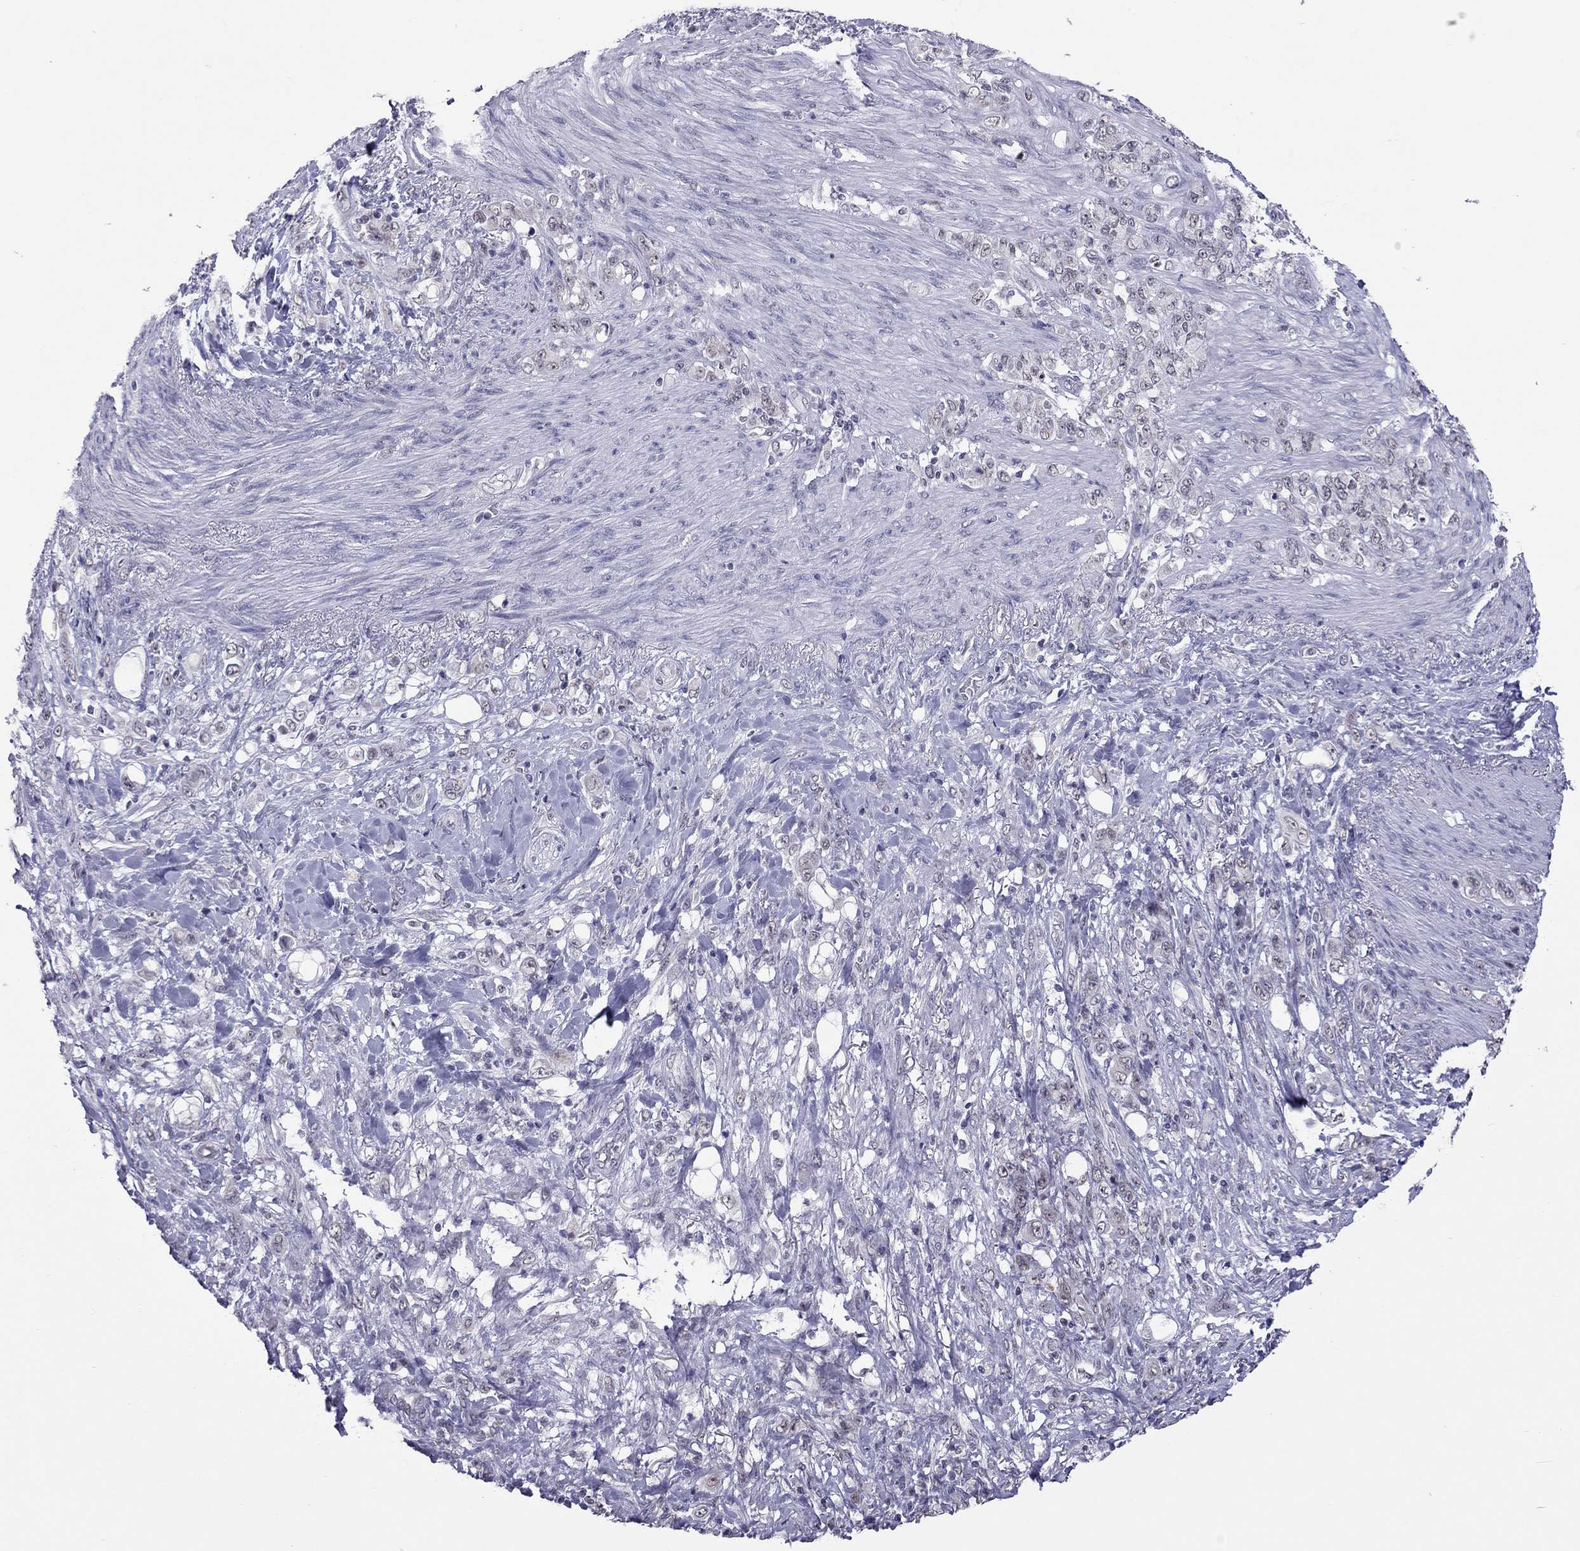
{"staining": {"intensity": "negative", "quantity": "none", "location": "none"}, "tissue": "stomach cancer", "cell_type": "Tumor cells", "image_type": "cancer", "snomed": [{"axis": "morphology", "description": "Adenocarcinoma, NOS"}, {"axis": "topography", "description": "Stomach"}], "caption": "This is an immunohistochemistry (IHC) micrograph of human stomach adenocarcinoma. There is no positivity in tumor cells.", "gene": "PPP1R3A", "patient": {"sex": "female", "age": 79}}